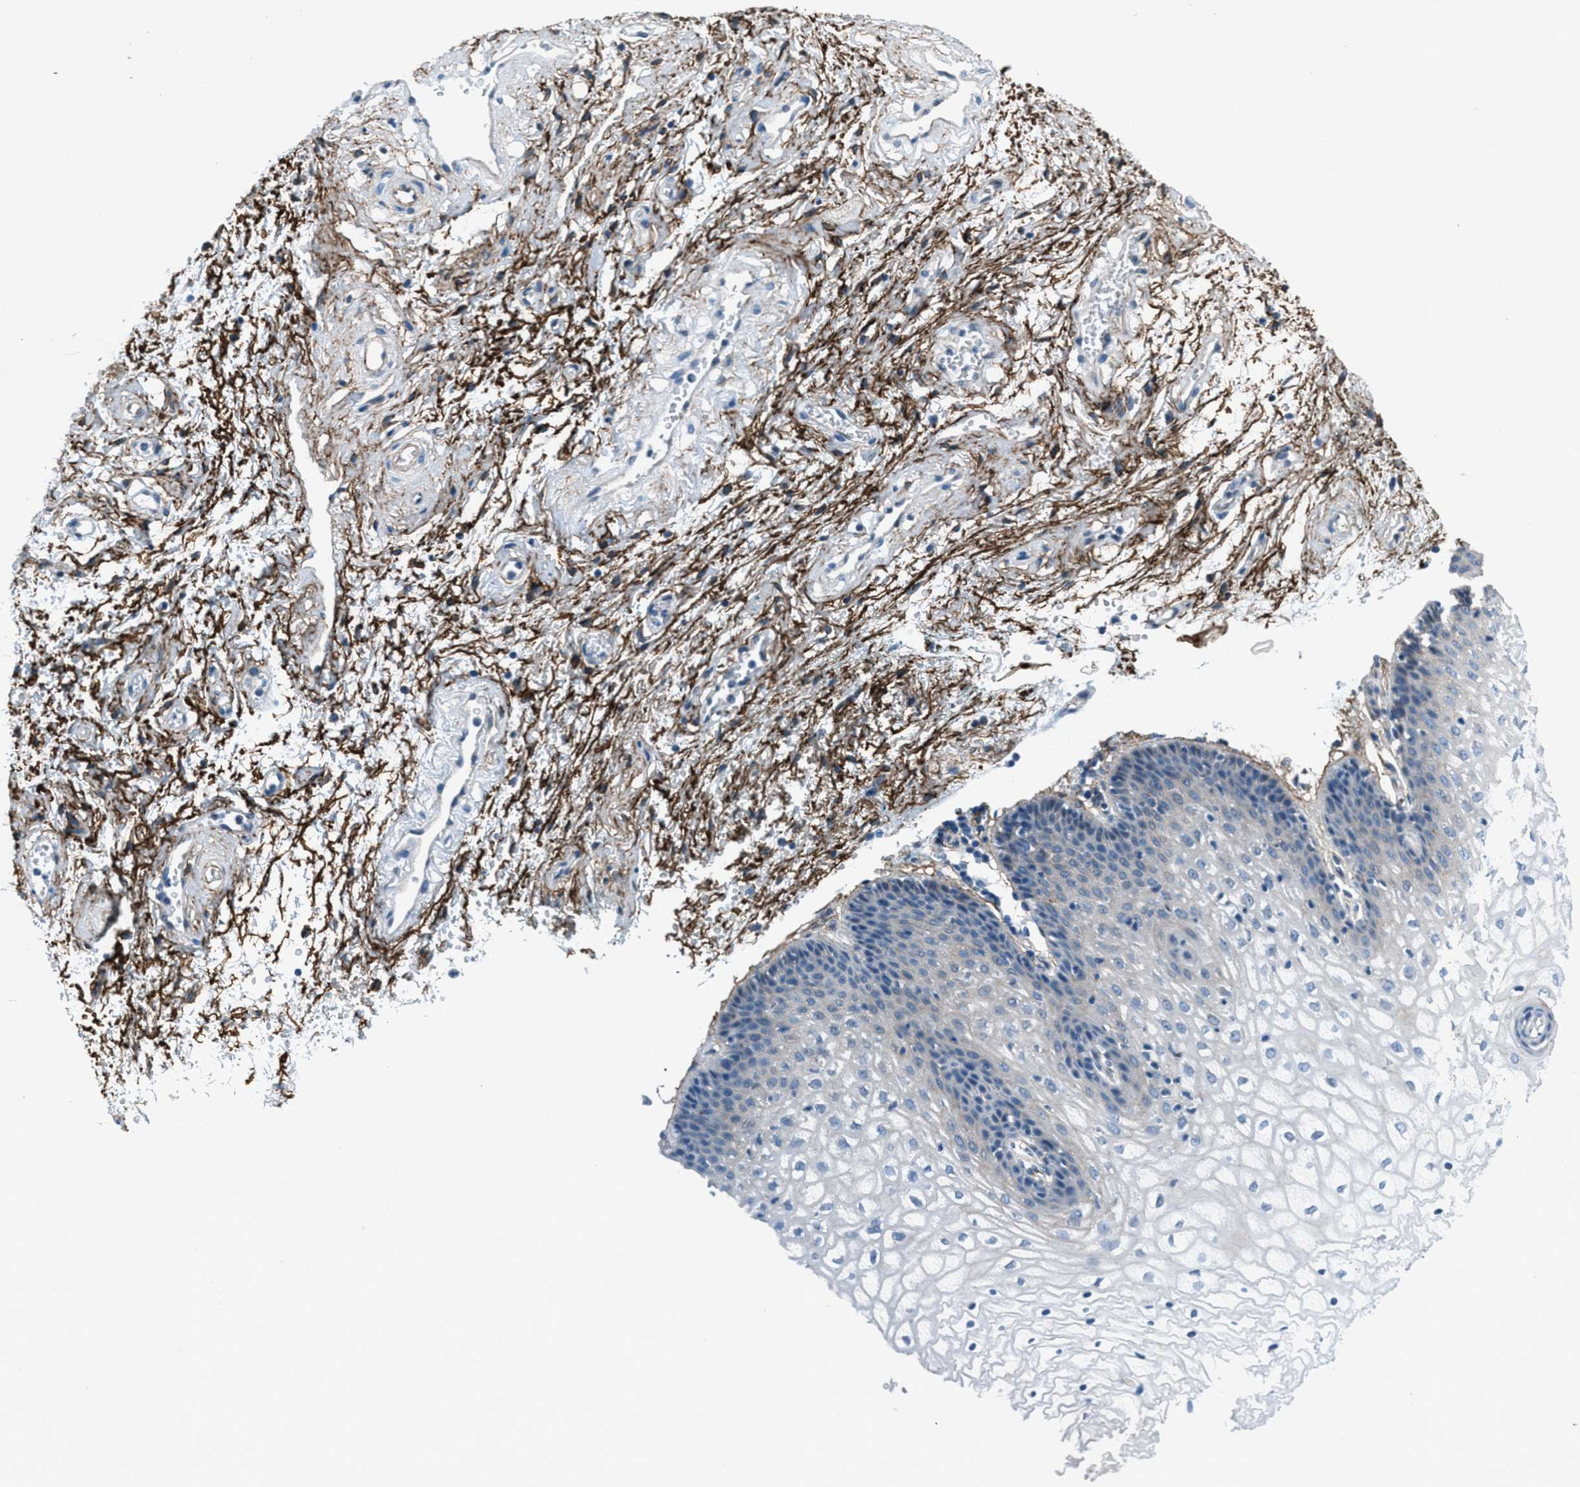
{"staining": {"intensity": "weak", "quantity": "<25%", "location": "cytoplasmic/membranous"}, "tissue": "vagina", "cell_type": "Squamous epithelial cells", "image_type": "normal", "snomed": [{"axis": "morphology", "description": "Normal tissue, NOS"}, {"axis": "topography", "description": "Vagina"}], "caption": "This photomicrograph is of unremarkable vagina stained with immunohistochemistry to label a protein in brown with the nuclei are counter-stained blue. There is no expression in squamous epithelial cells.", "gene": "FBN1", "patient": {"sex": "female", "age": 34}}